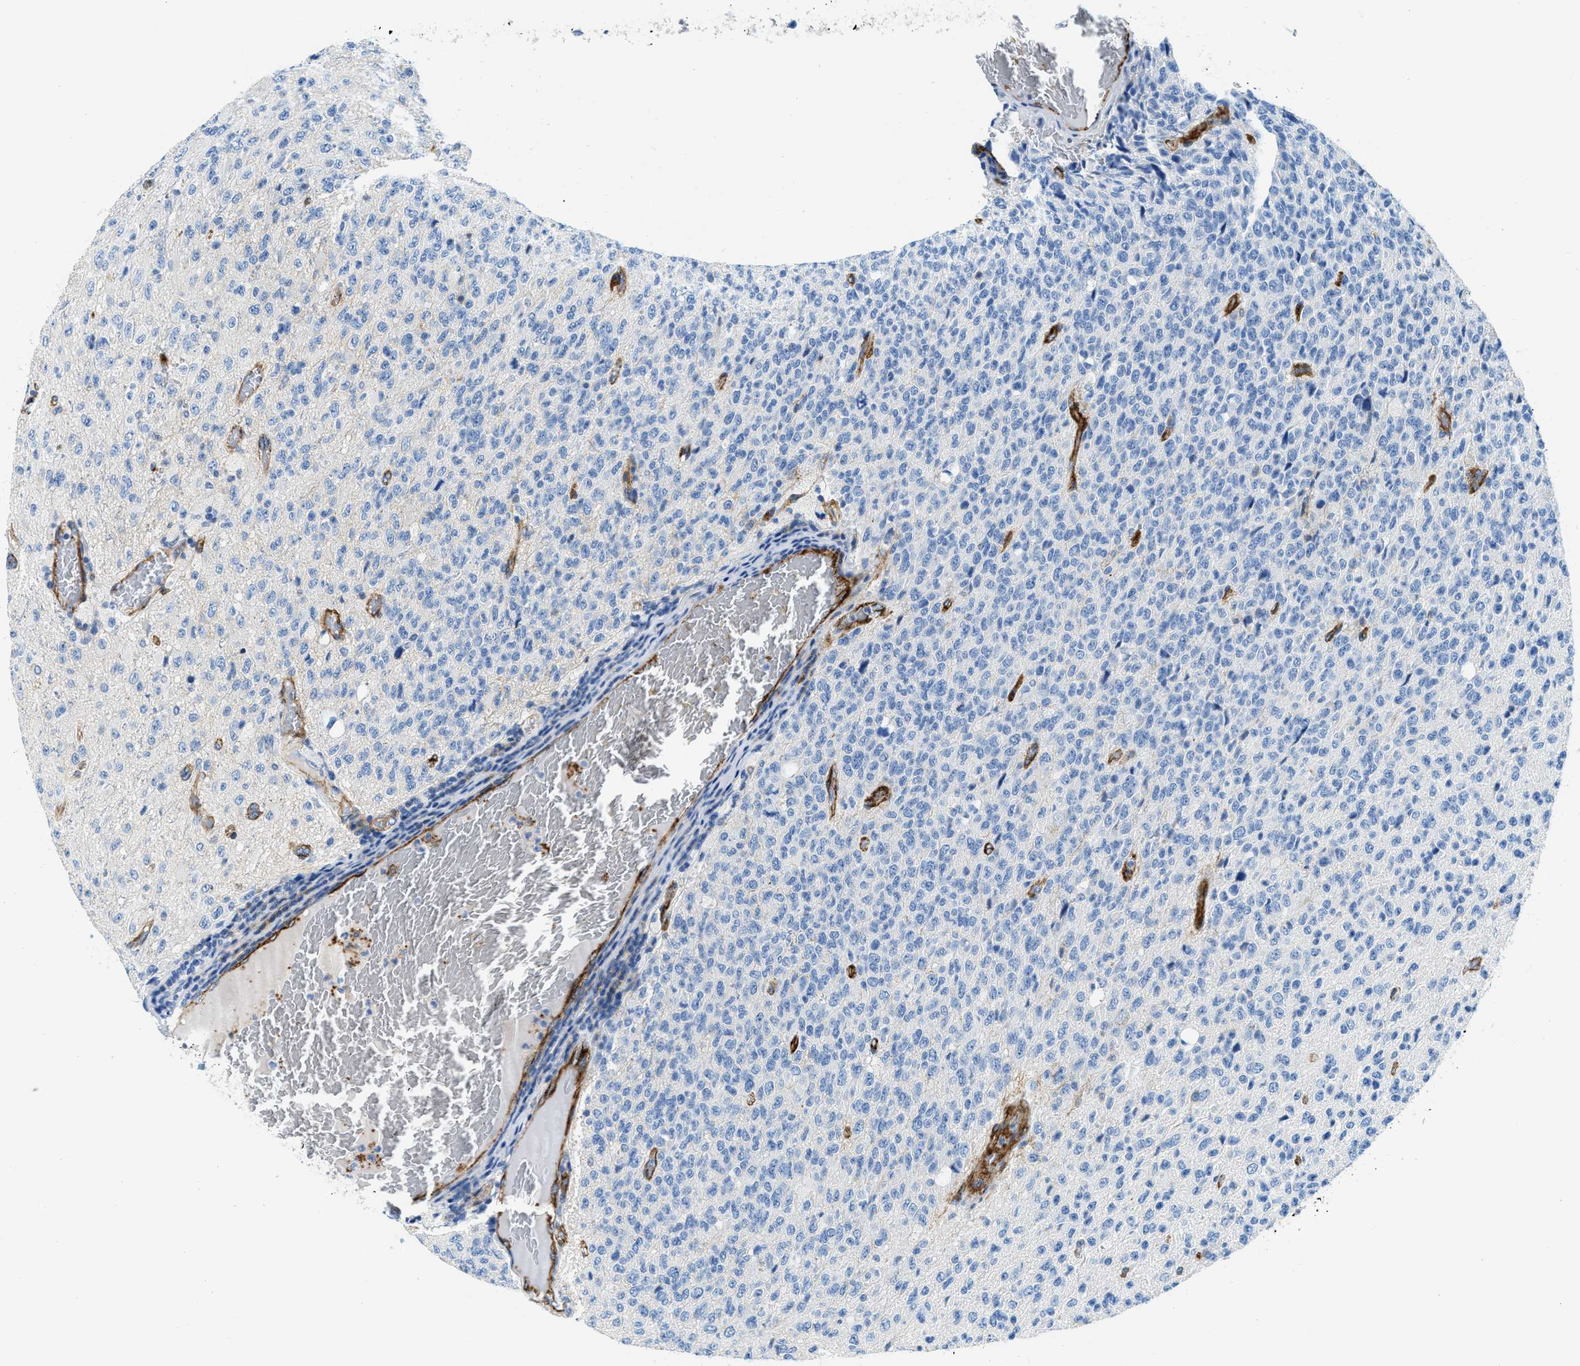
{"staining": {"intensity": "negative", "quantity": "none", "location": "none"}, "tissue": "glioma", "cell_type": "Tumor cells", "image_type": "cancer", "snomed": [{"axis": "morphology", "description": "Glioma, malignant, High grade"}, {"axis": "topography", "description": "pancreas cauda"}], "caption": "This is an immunohistochemistry (IHC) image of glioma. There is no expression in tumor cells.", "gene": "CUTA", "patient": {"sex": "male", "age": 60}}